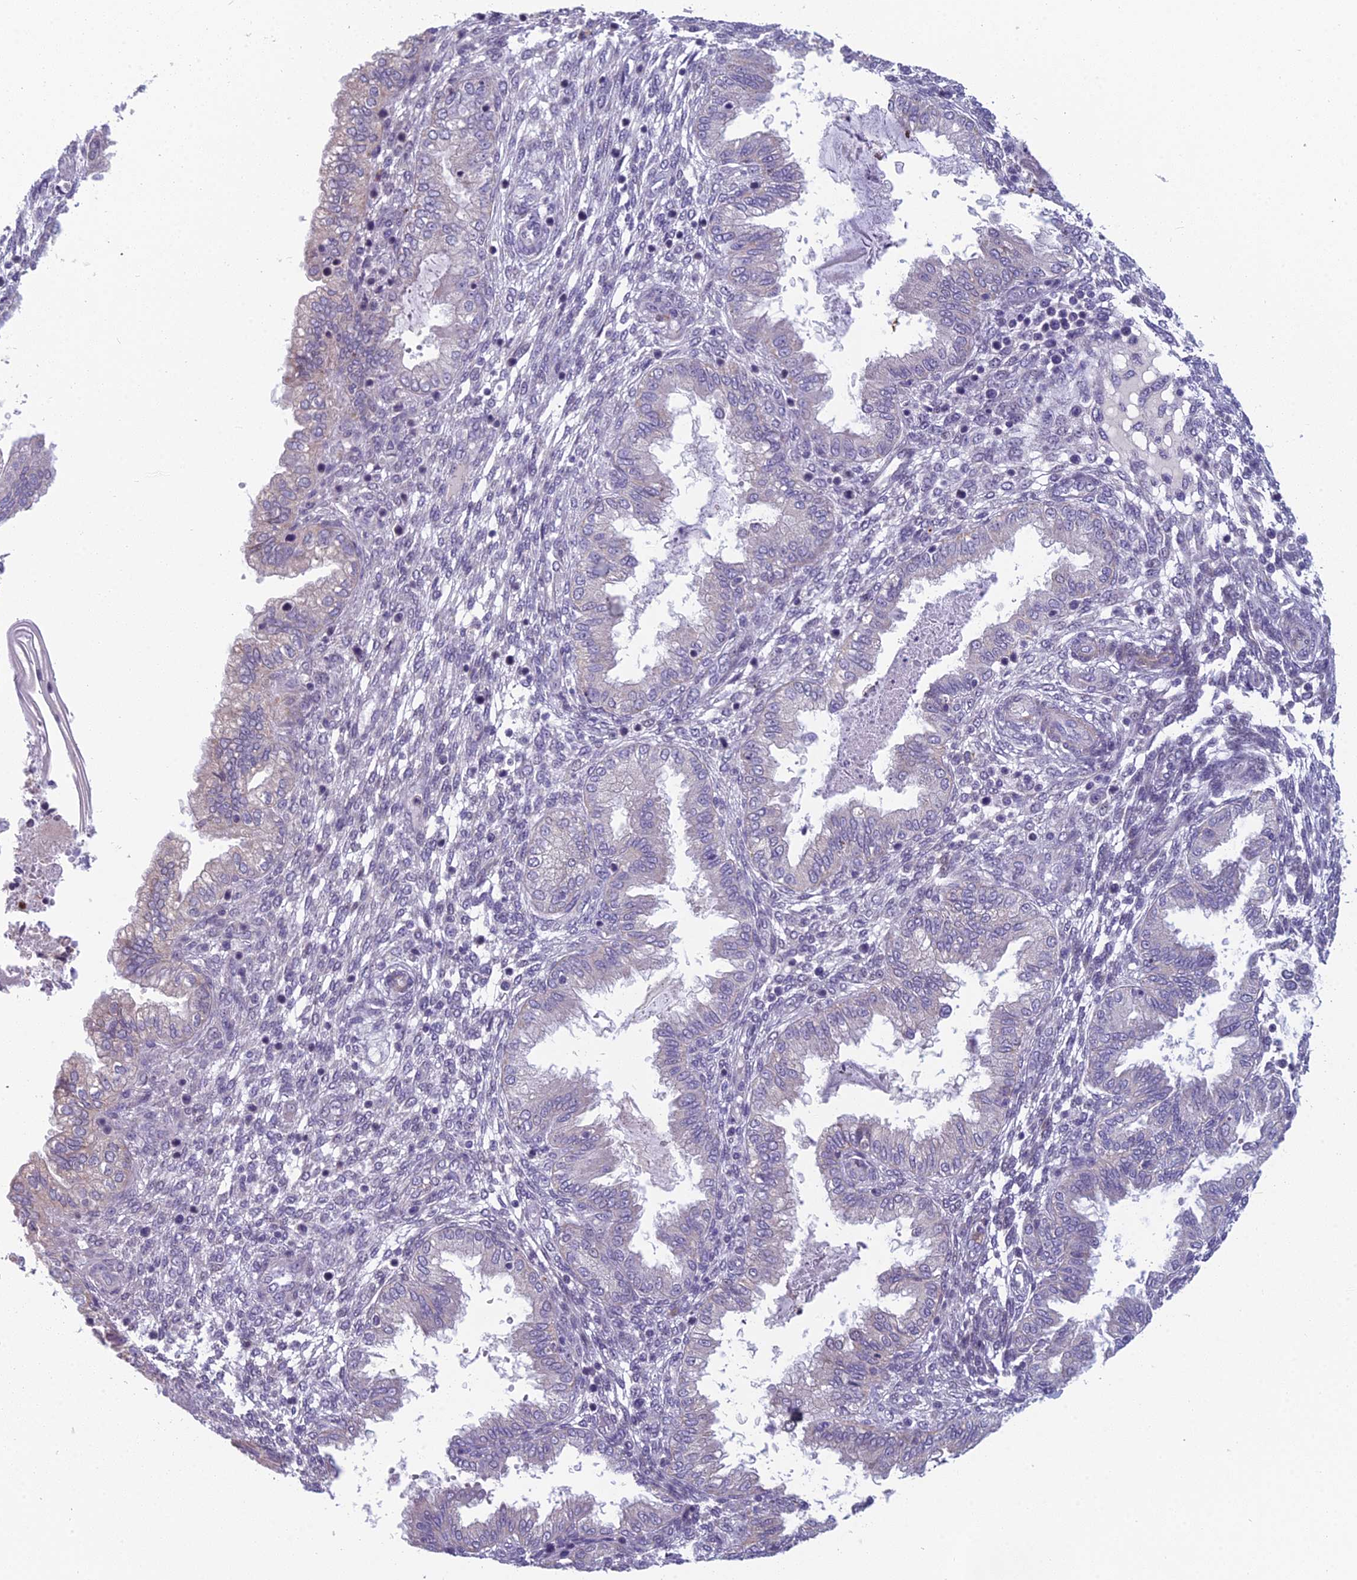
{"staining": {"intensity": "negative", "quantity": "none", "location": "none"}, "tissue": "endometrium", "cell_type": "Cells in endometrial stroma", "image_type": "normal", "snomed": [{"axis": "morphology", "description": "Normal tissue, NOS"}, {"axis": "topography", "description": "Endometrium"}], "caption": "There is no significant staining in cells in endometrial stroma of endometrium. (Immunohistochemistry, brightfield microscopy, high magnification).", "gene": "NOC2L", "patient": {"sex": "female", "age": 33}}